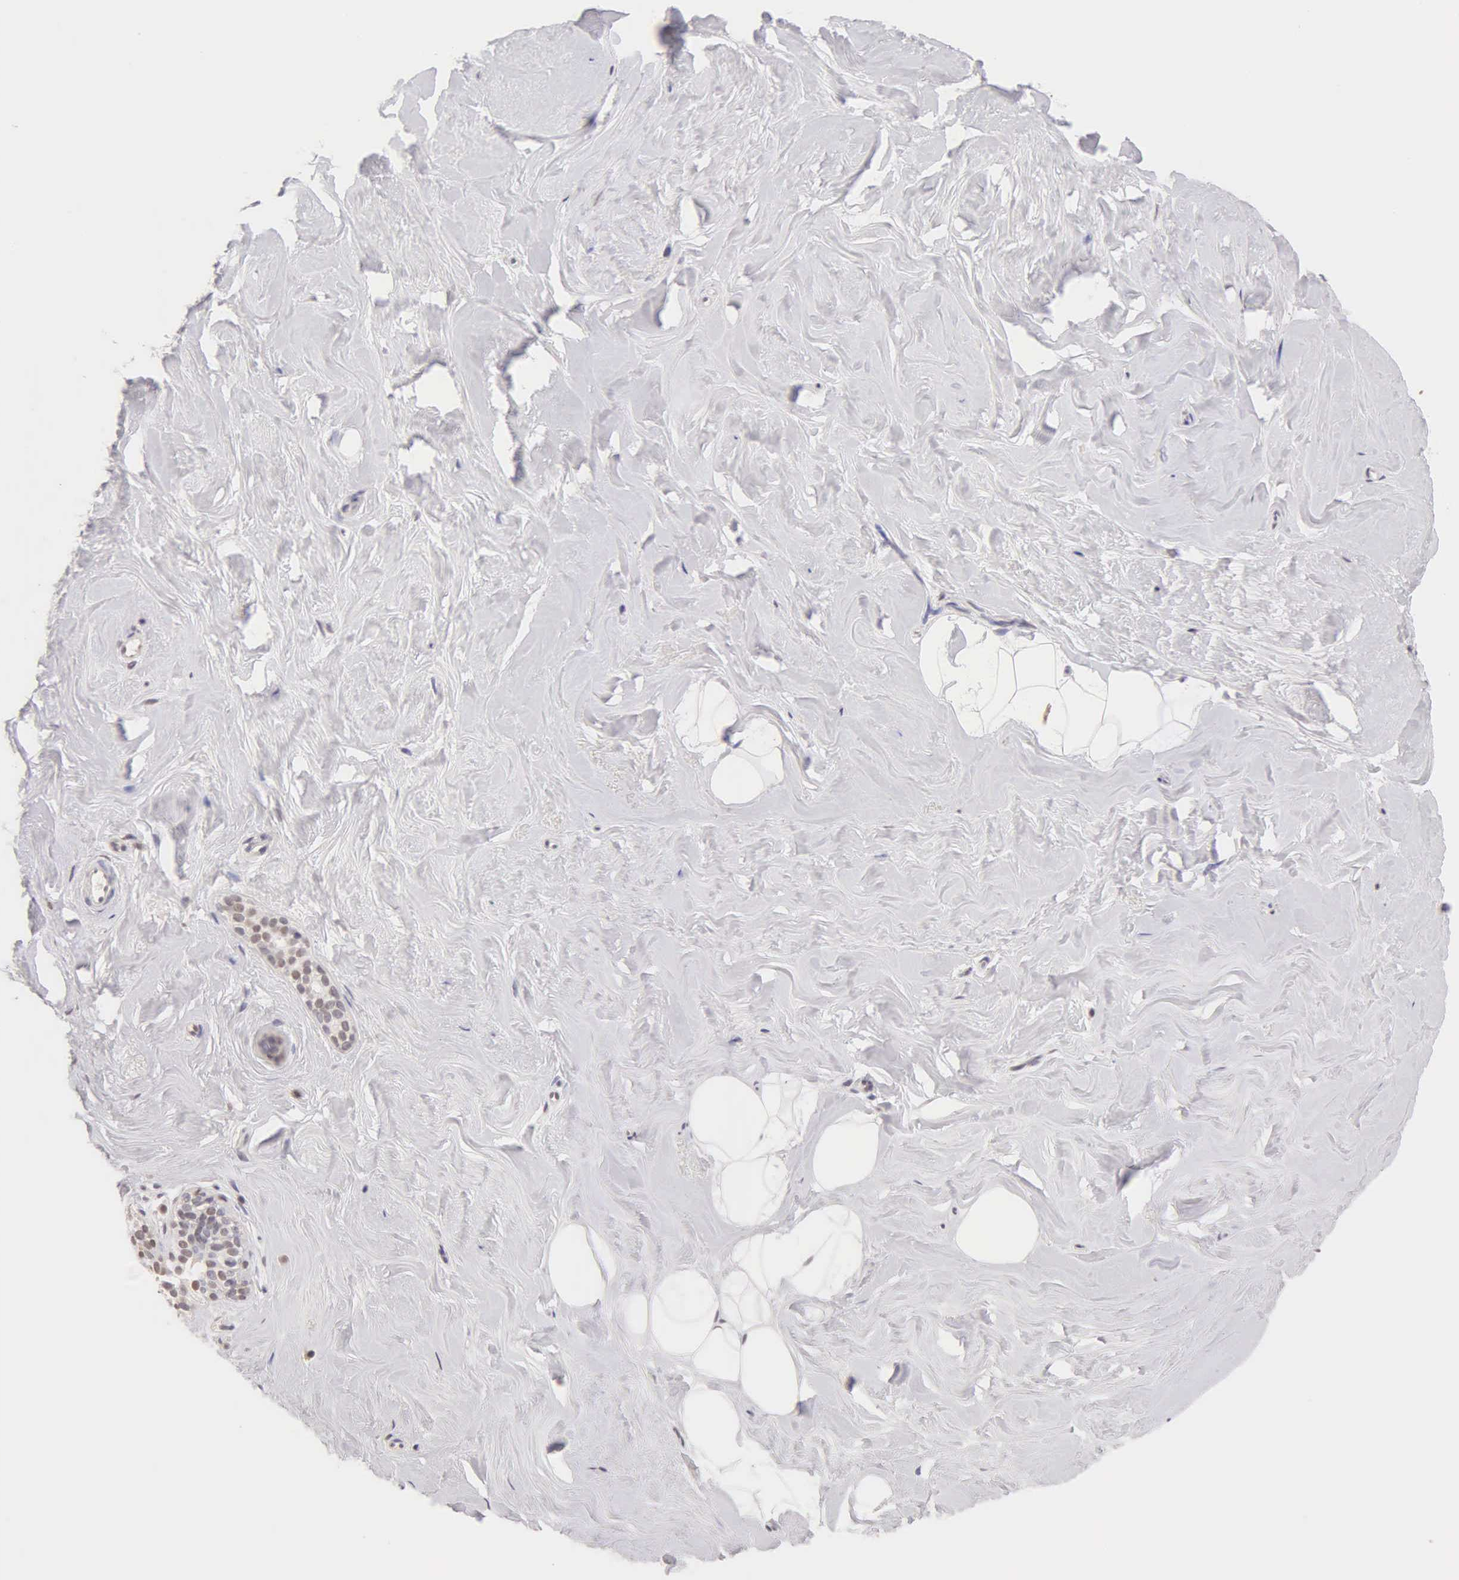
{"staining": {"intensity": "negative", "quantity": "none", "location": "none"}, "tissue": "breast", "cell_type": "Adipocytes", "image_type": "normal", "snomed": [{"axis": "morphology", "description": "Normal tissue, NOS"}, {"axis": "topography", "description": "Breast"}], "caption": "A micrograph of breast stained for a protein reveals no brown staining in adipocytes.", "gene": "MKI67", "patient": {"sex": "female", "age": 54}}